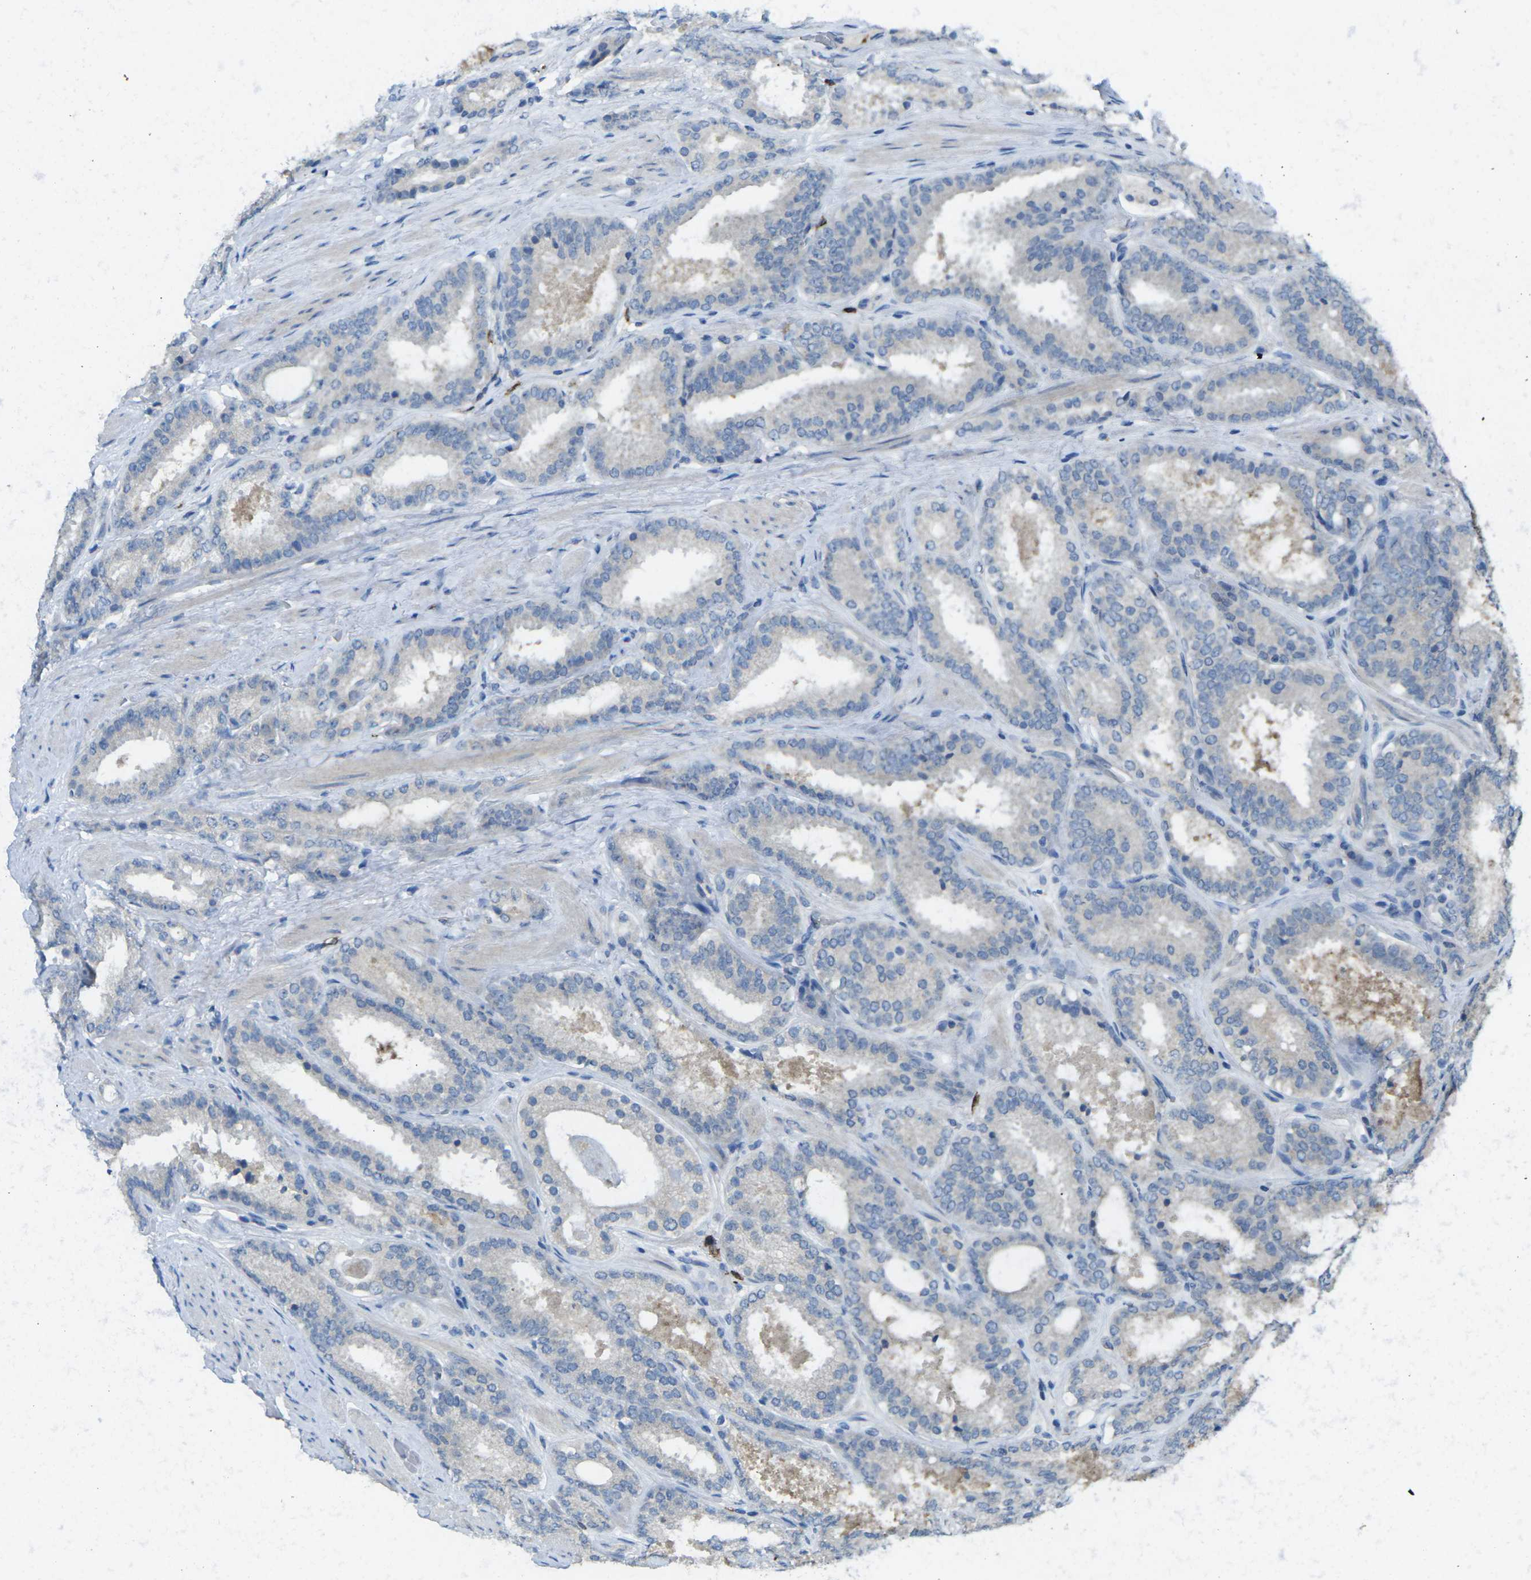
{"staining": {"intensity": "negative", "quantity": "none", "location": "none"}, "tissue": "prostate cancer", "cell_type": "Tumor cells", "image_type": "cancer", "snomed": [{"axis": "morphology", "description": "Adenocarcinoma, Low grade"}, {"axis": "topography", "description": "Prostate"}], "caption": "Human prostate adenocarcinoma (low-grade) stained for a protein using immunohistochemistry (IHC) shows no expression in tumor cells.", "gene": "CD19", "patient": {"sex": "male", "age": 69}}